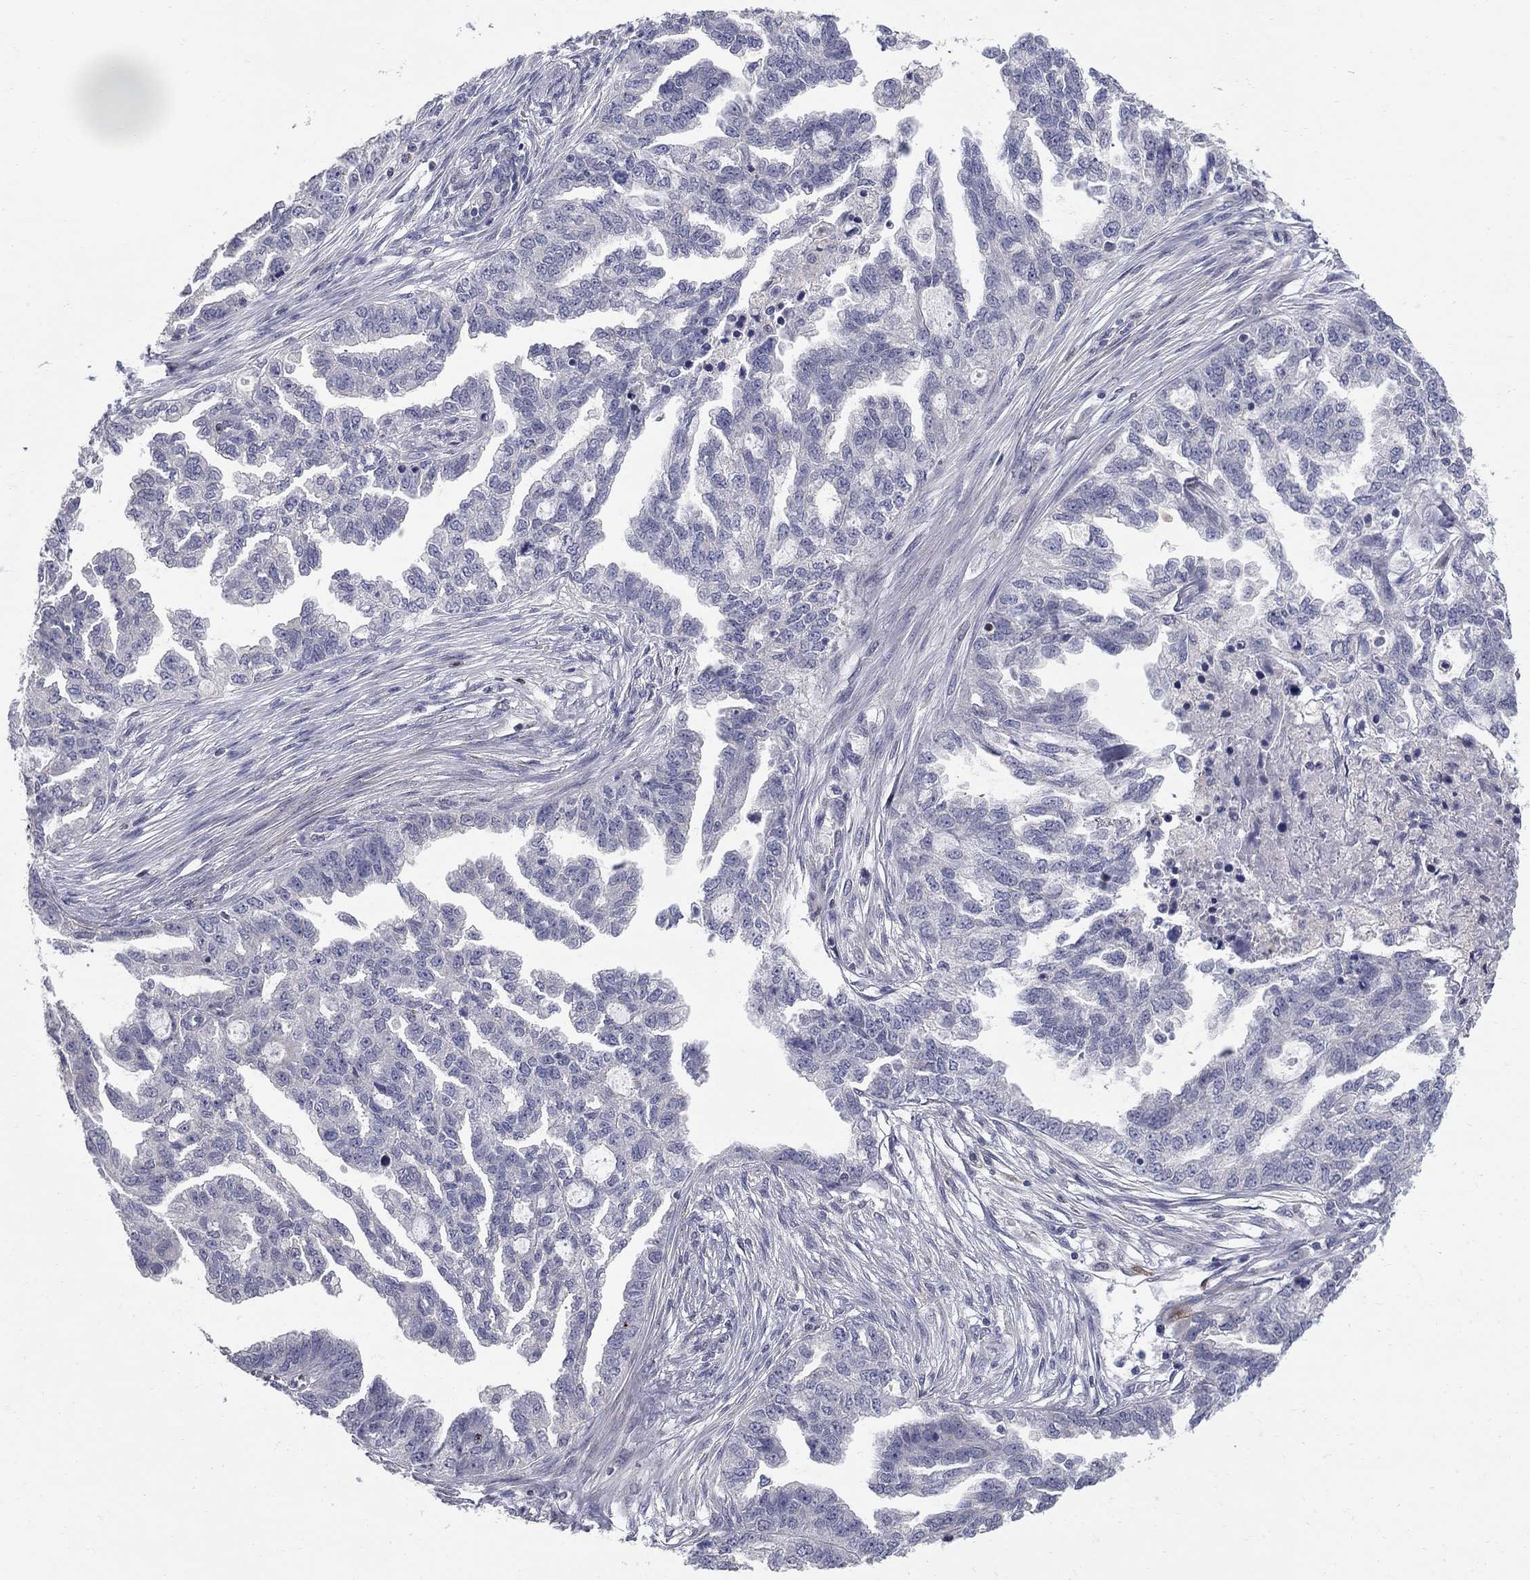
{"staining": {"intensity": "negative", "quantity": "none", "location": "none"}, "tissue": "ovarian cancer", "cell_type": "Tumor cells", "image_type": "cancer", "snomed": [{"axis": "morphology", "description": "Cystadenocarcinoma, serous, NOS"}, {"axis": "topography", "description": "Ovary"}], "caption": "This is a photomicrograph of immunohistochemistry staining of ovarian cancer (serous cystadenocarcinoma), which shows no positivity in tumor cells.", "gene": "NTRK2", "patient": {"sex": "female", "age": 51}}